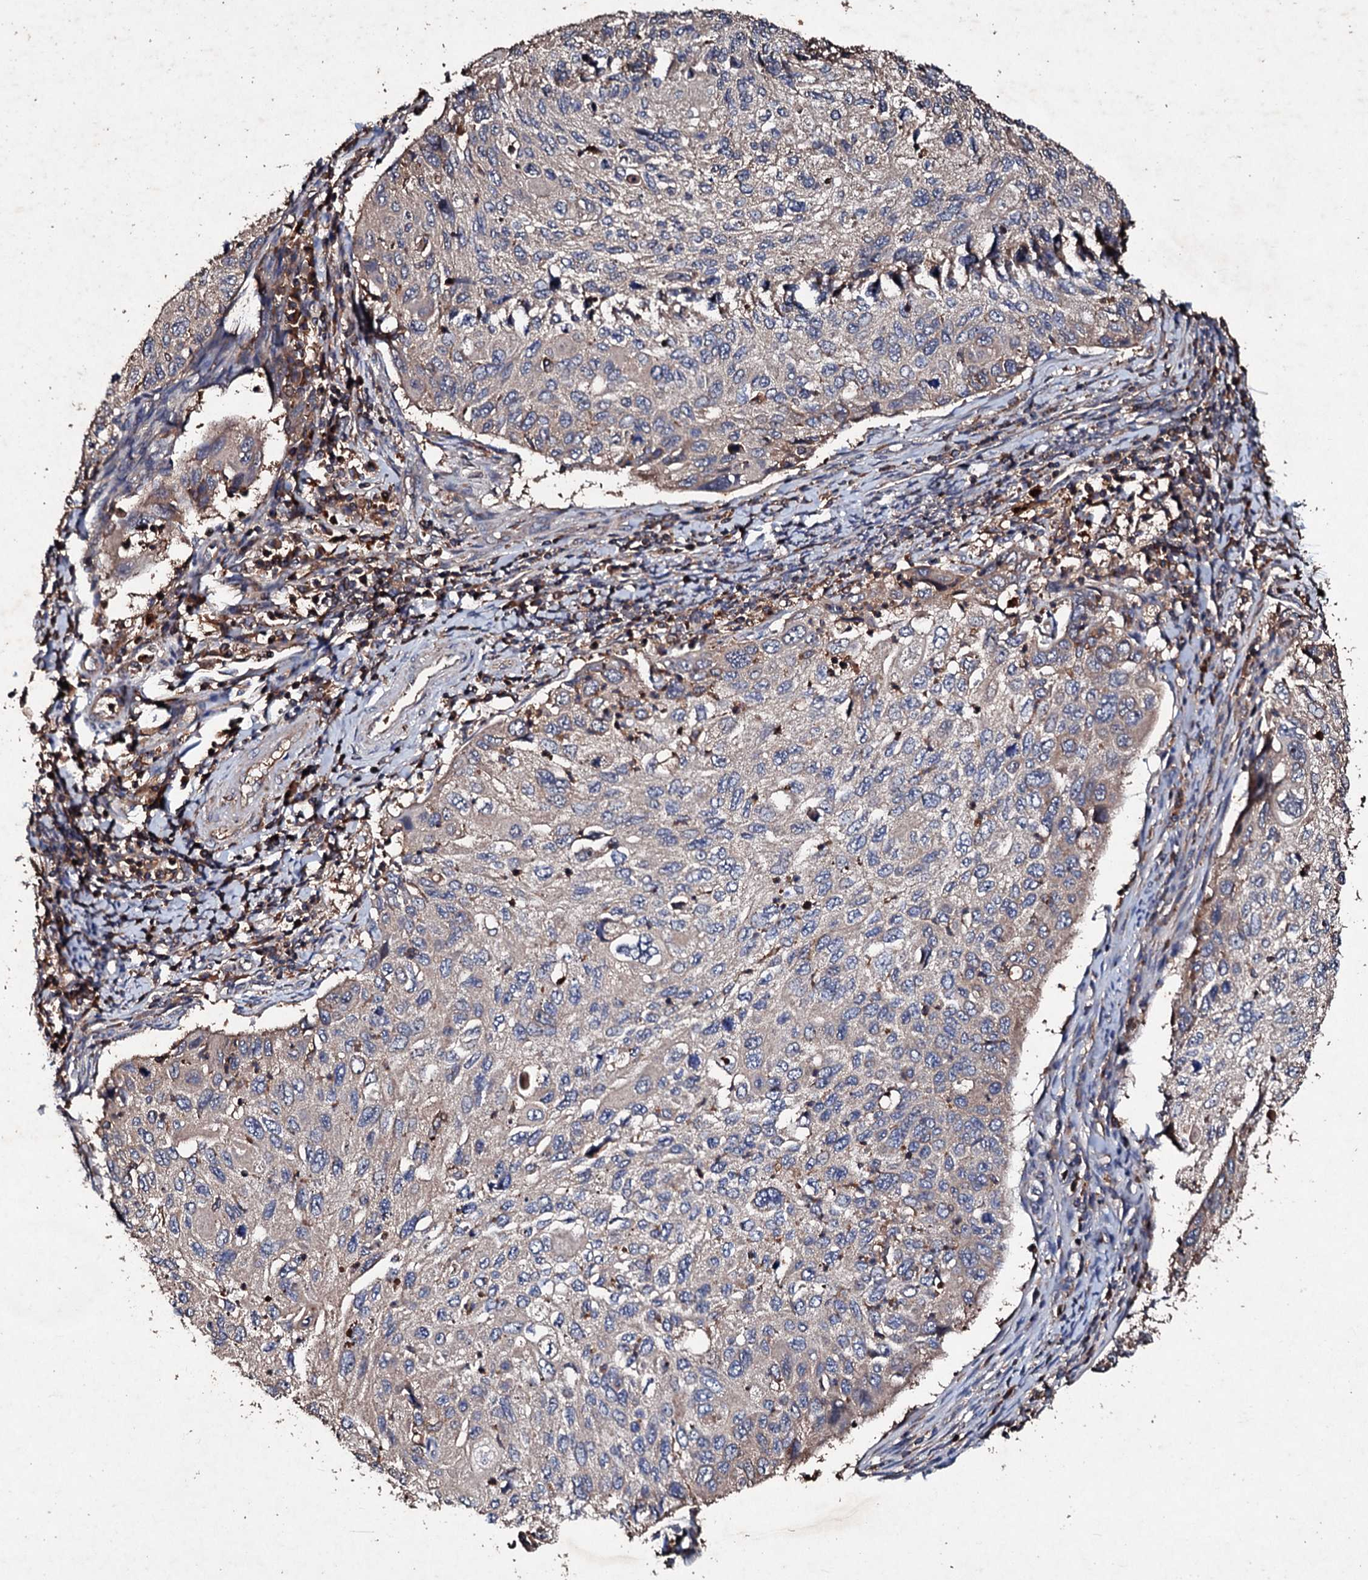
{"staining": {"intensity": "negative", "quantity": "none", "location": "none"}, "tissue": "cervical cancer", "cell_type": "Tumor cells", "image_type": "cancer", "snomed": [{"axis": "morphology", "description": "Squamous cell carcinoma, NOS"}, {"axis": "topography", "description": "Cervix"}], "caption": "High power microscopy image of an IHC photomicrograph of cervical cancer (squamous cell carcinoma), revealing no significant expression in tumor cells.", "gene": "KERA", "patient": {"sex": "female", "age": 70}}